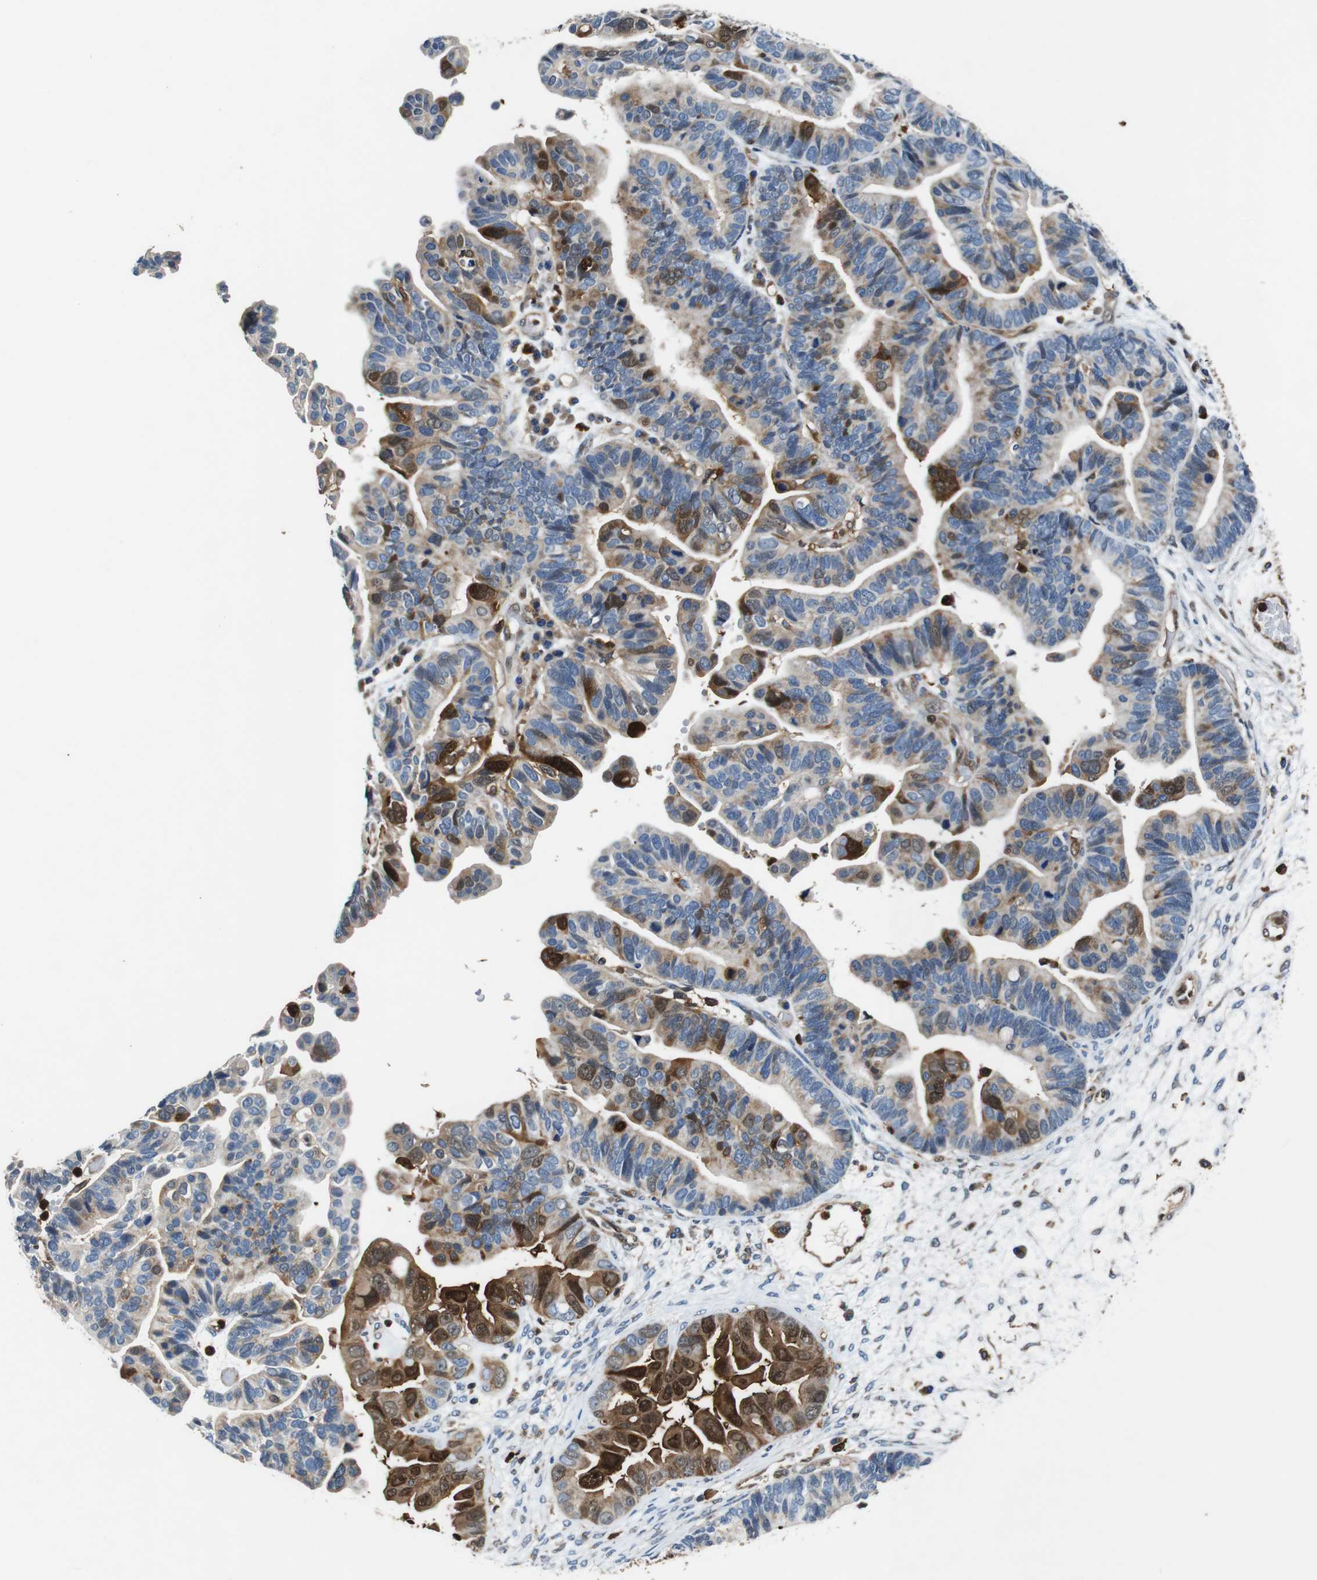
{"staining": {"intensity": "strong", "quantity": "<25%", "location": "cytoplasmic/membranous,nuclear"}, "tissue": "ovarian cancer", "cell_type": "Tumor cells", "image_type": "cancer", "snomed": [{"axis": "morphology", "description": "Cystadenocarcinoma, serous, NOS"}, {"axis": "topography", "description": "Ovary"}], "caption": "Ovarian cancer tissue shows strong cytoplasmic/membranous and nuclear staining in about <25% of tumor cells (IHC, brightfield microscopy, high magnification).", "gene": "ANXA1", "patient": {"sex": "female", "age": 56}}